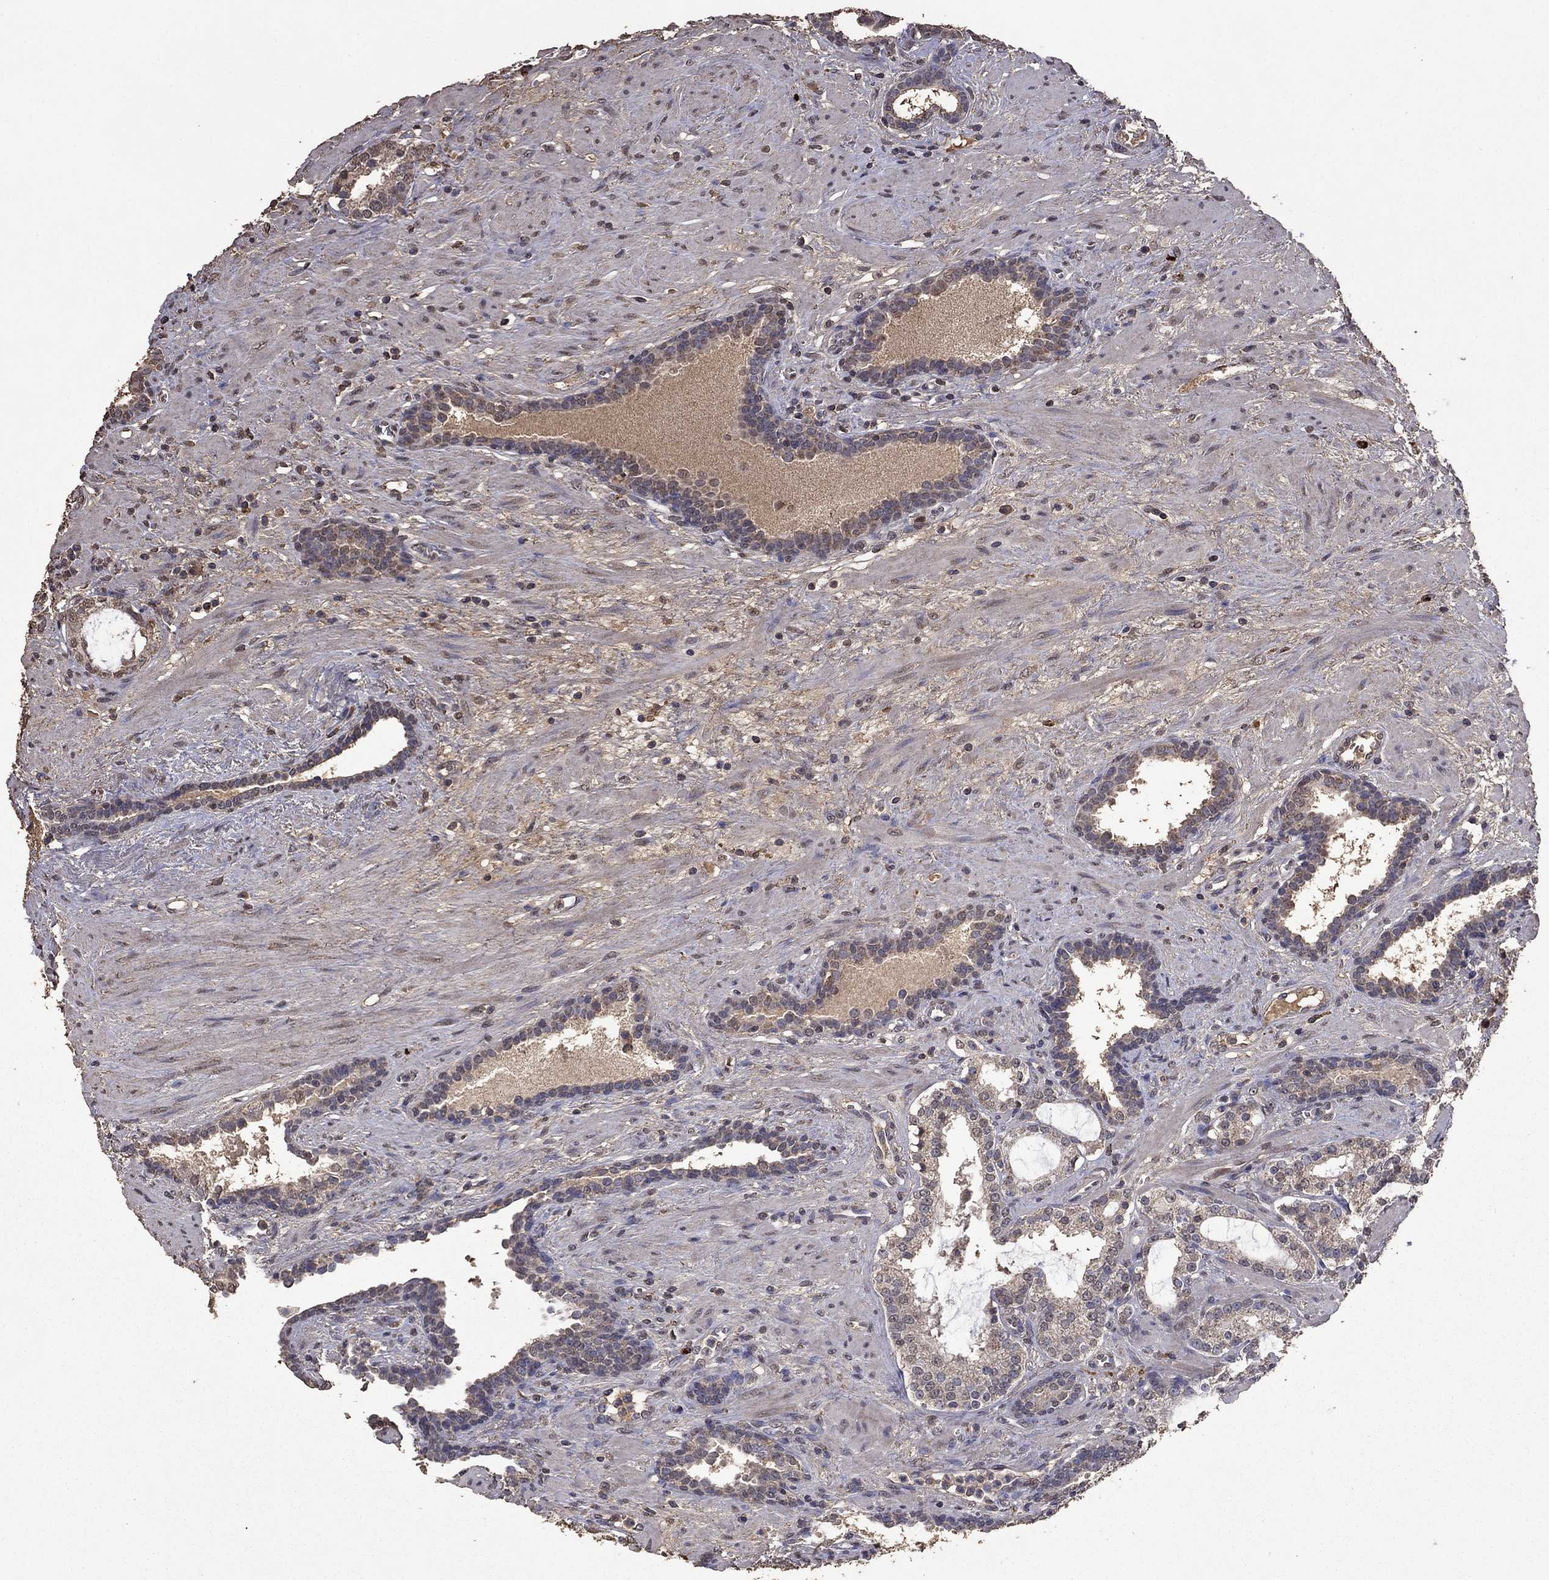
{"staining": {"intensity": "weak", "quantity": "<25%", "location": "cytoplasmic/membranous"}, "tissue": "prostate cancer", "cell_type": "Tumor cells", "image_type": "cancer", "snomed": [{"axis": "morphology", "description": "Adenocarcinoma, NOS"}, {"axis": "topography", "description": "Prostate"}], "caption": "DAB immunohistochemical staining of adenocarcinoma (prostate) displays no significant staining in tumor cells.", "gene": "SERPINA5", "patient": {"sex": "male", "age": 66}}